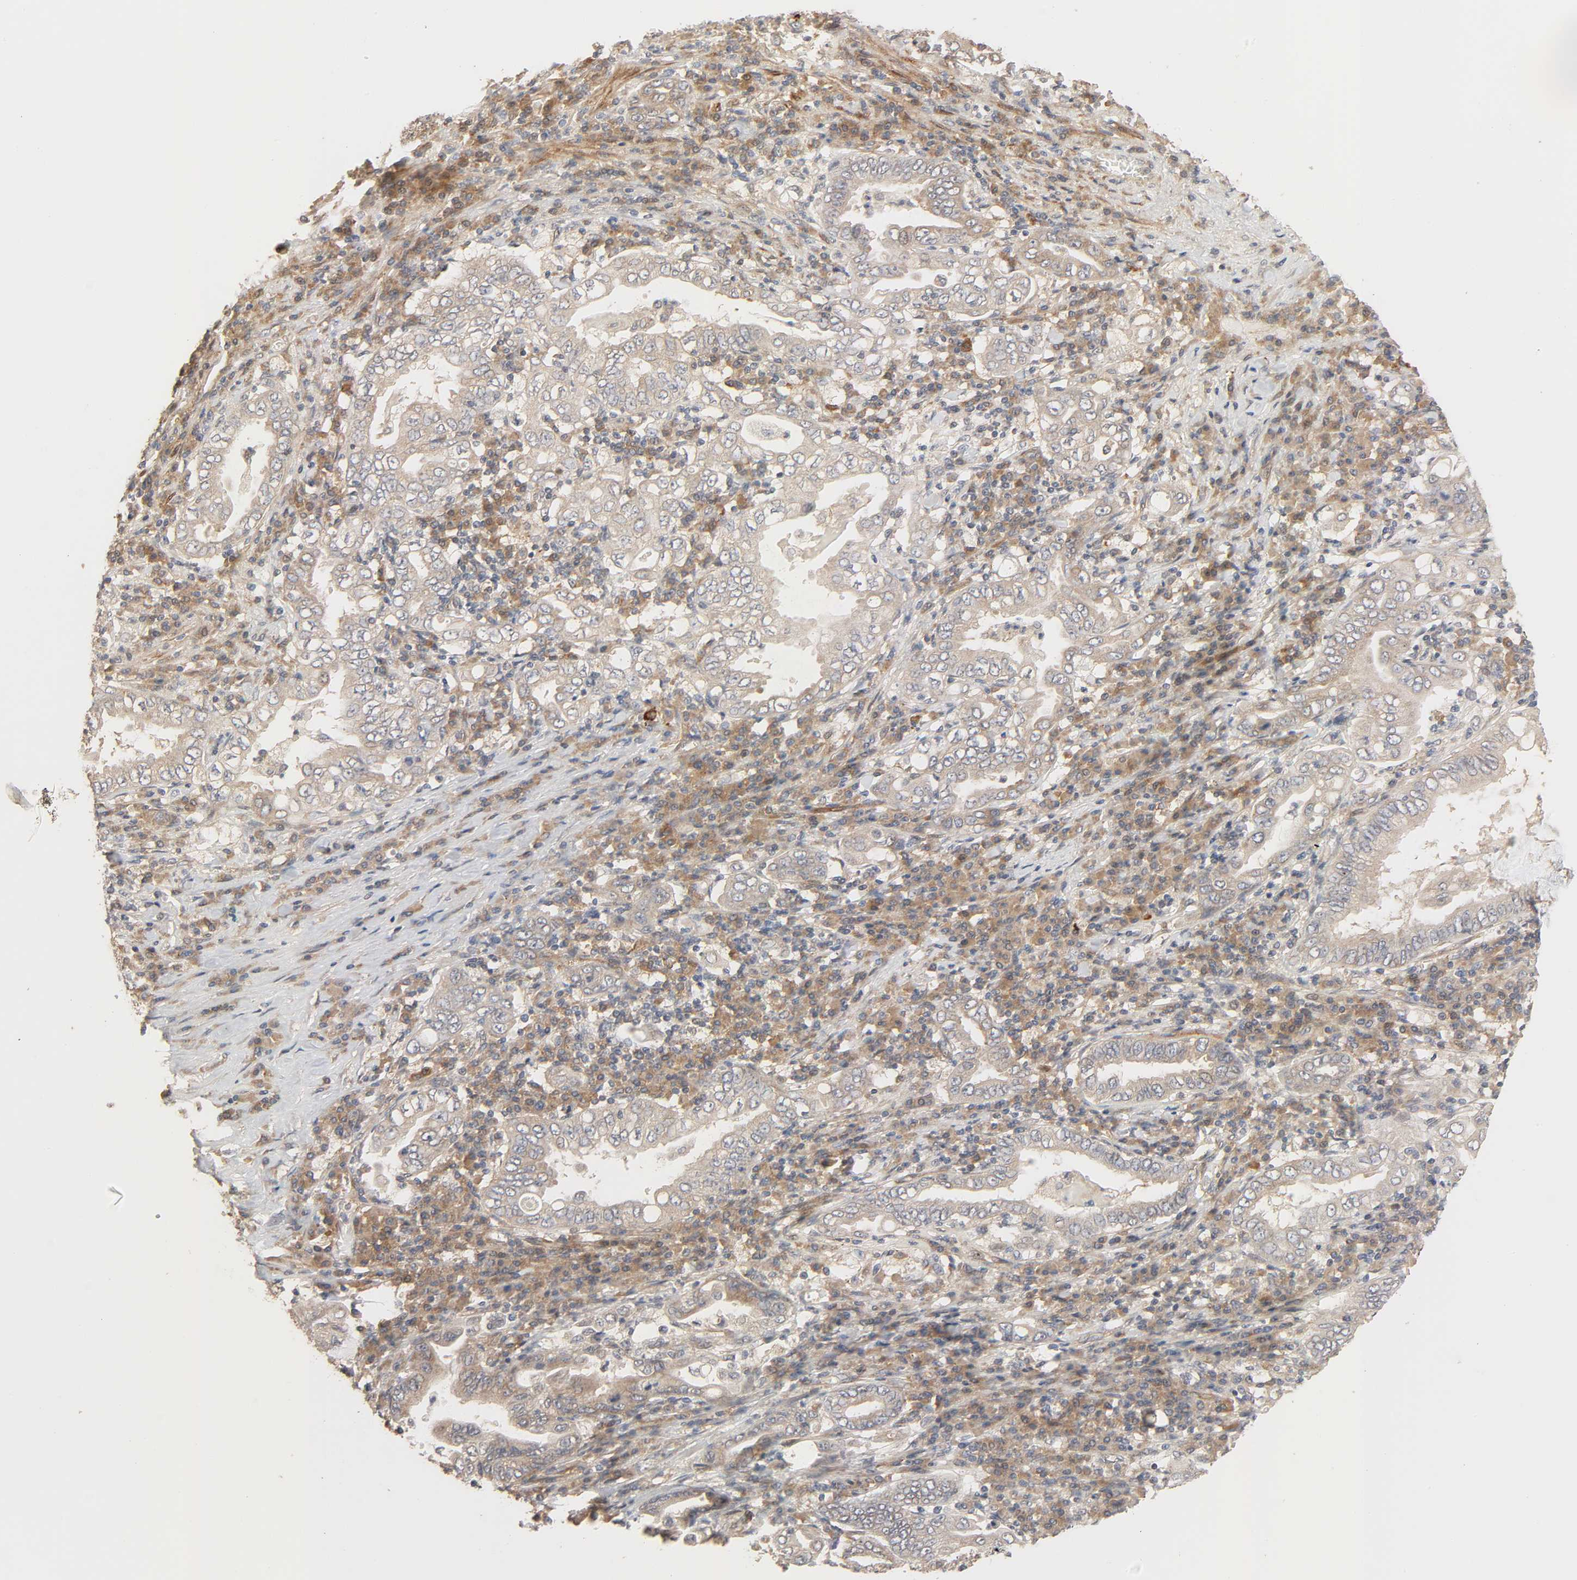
{"staining": {"intensity": "moderate", "quantity": ">75%", "location": "cytoplasmic/membranous"}, "tissue": "stomach cancer", "cell_type": "Tumor cells", "image_type": "cancer", "snomed": [{"axis": "morphology", "description": "Normal tissue, NOS"}, {"axis": "morphology", "description": "Adenocarcinoma, NOS"}, {"axis": "topography", "description": "Esophagus"}, {"axis": "topography", "description": "Stomach, upper"}, {"axis": "topography", "description": "Peripheral nerve tissue"}], "caption": "A brown stain labels moderate cytoplasmic/membranous staining of a protein in stomach cancer (adenocarcinoma) tumor cells. The protein of interest is stained brown, and the nuclei are stained in blue (DAB IHC with brightfield microscopy, high magnification).", "gene": "NEMF", "patient": {"sex": "male", "age": 62}}